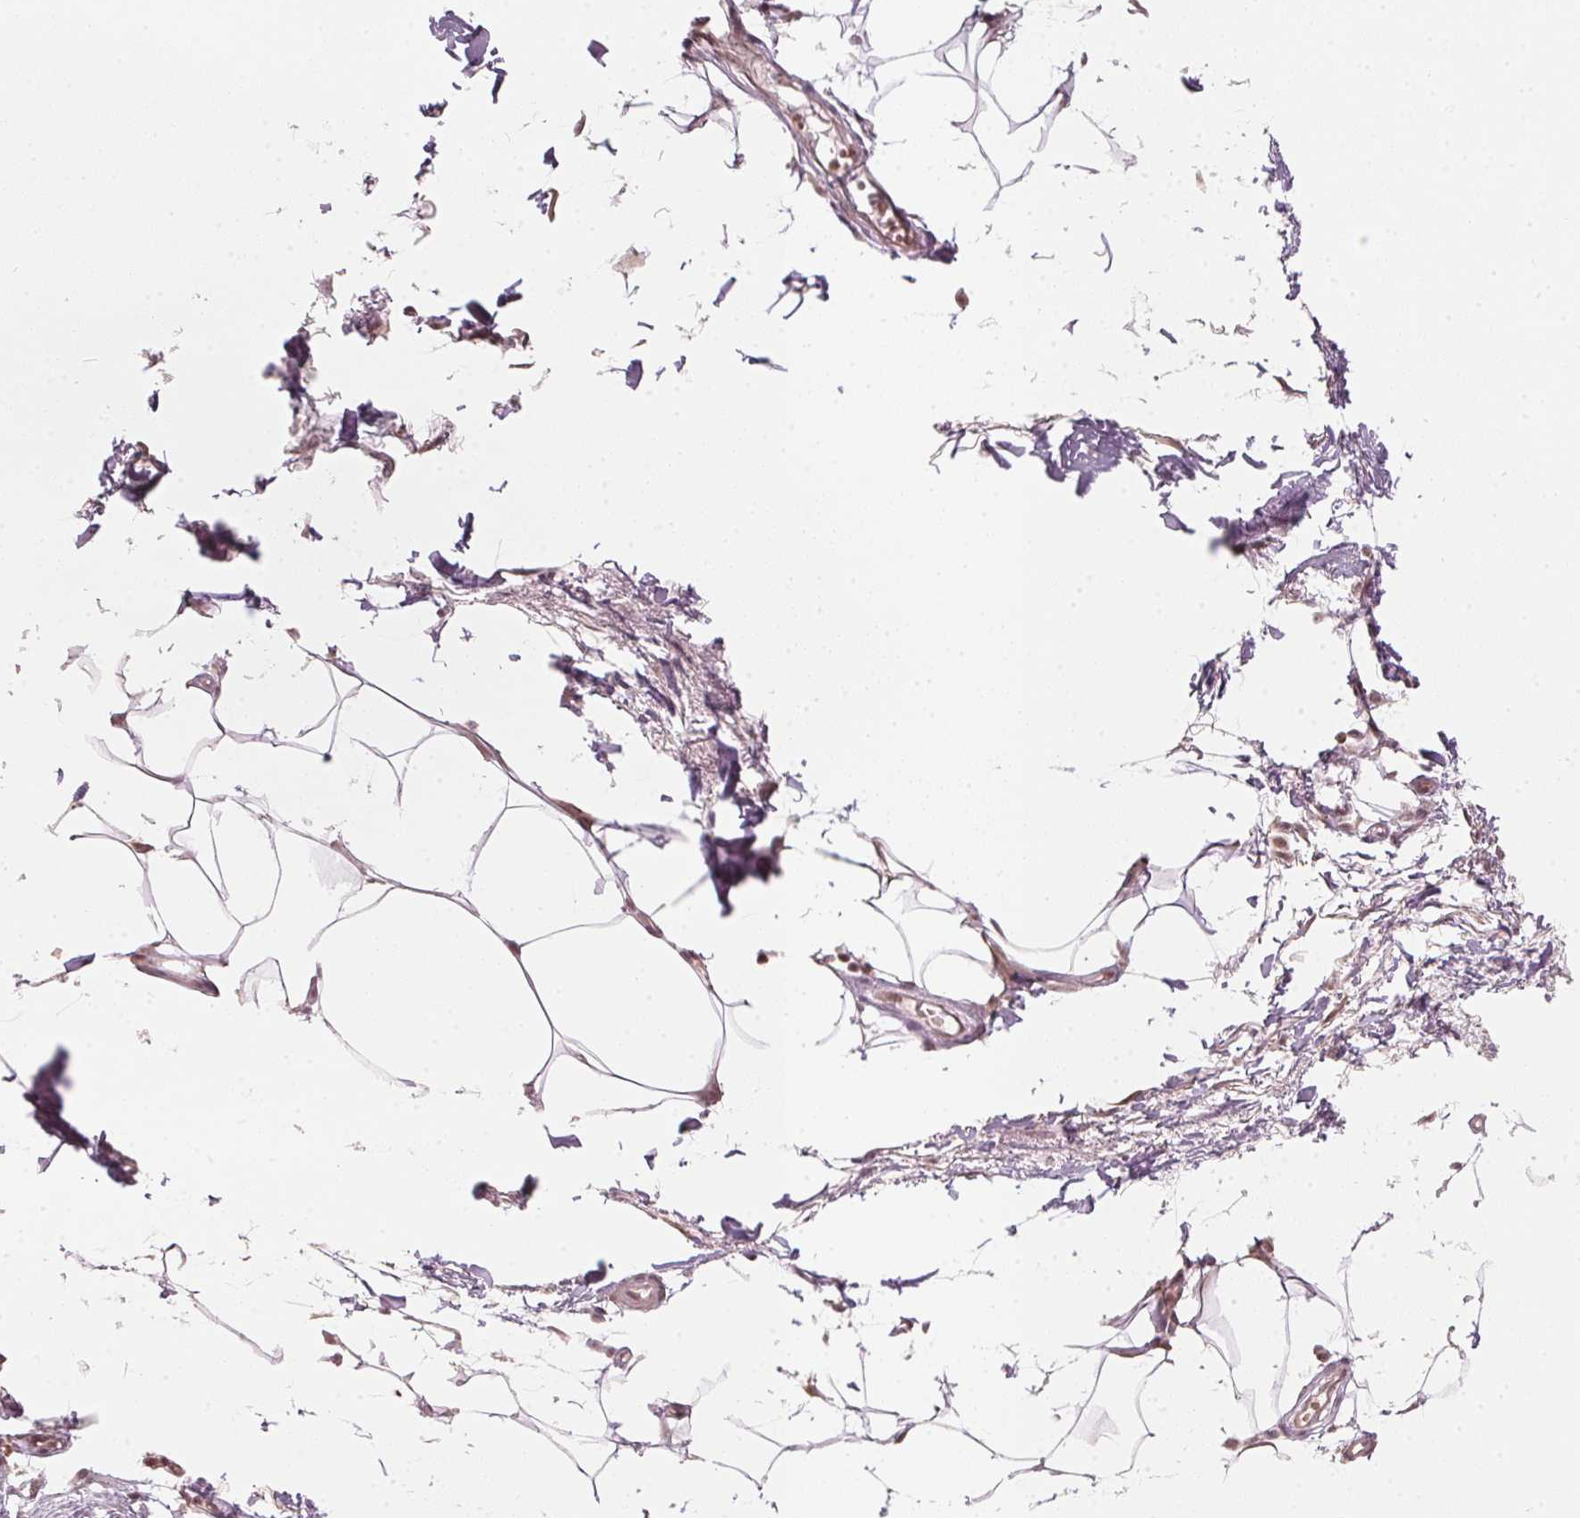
{"staining": {"intensity": "weak", "quantity": "25%-75%", "location": "nuclear"}, "tissue": "skin", "cell_type": "Fibroblasts", "image_type": "normal", "snomed": [{"axis": "morphology", "description": "Normal tissue, NOS"}, {"axis": "topography", "description": "Skin"}], "caption": "A high-resolution photomicrograph shows immunohistochemistry (IHC) staining of unremarkable skin, which shows weak nuclear positivity in about 25%-75% of fibroblasts.", "gene": "KAT6A", "patient": {"sex": "female", "age": 62}}